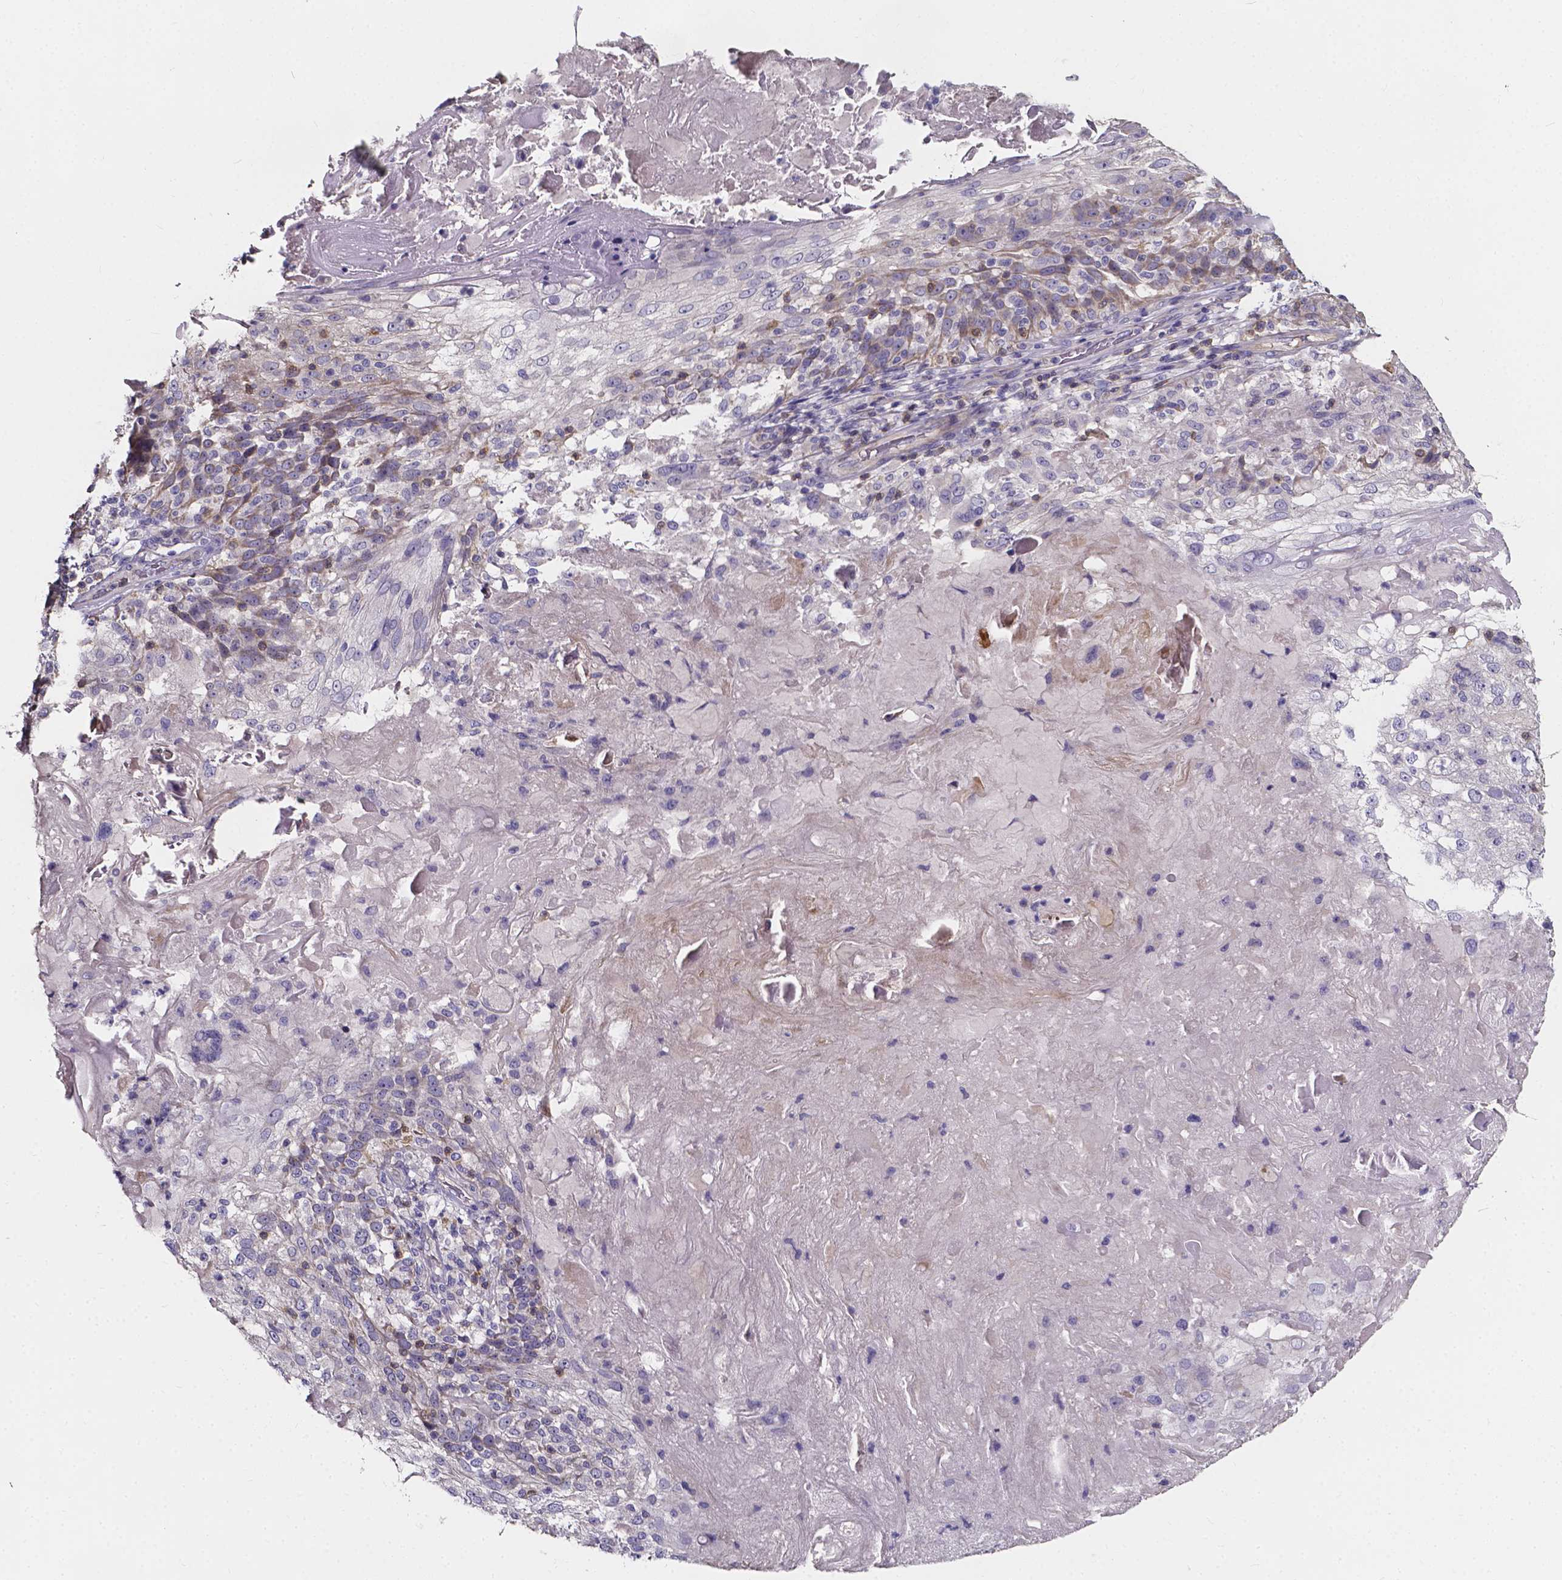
{"staining": {"intensity": "moderate", "quantity": "<25%", "location": "cytoplasmic/membranous"}, "tissue": "skin cancer", "cell_type": "Tumor cells", "image_type": "cancer", "snomed": [{"axis": "morphology", "description": "Normal tissue, NOS"}, {"axis": "morphology", "description": "Squamous cell carcinoma, NOS"}, {"axis": "topography", "description": "Skin"}], "caption": "IHC (DAB (3,3'-diaminobenzidine)) staining of skin cancer demonstrates moderate cytoplasmic/membranous protein expression in approximately <25% of tumor cells.", "gene": "THEMIS", "patient": {"sex": "female", "age": 83}}